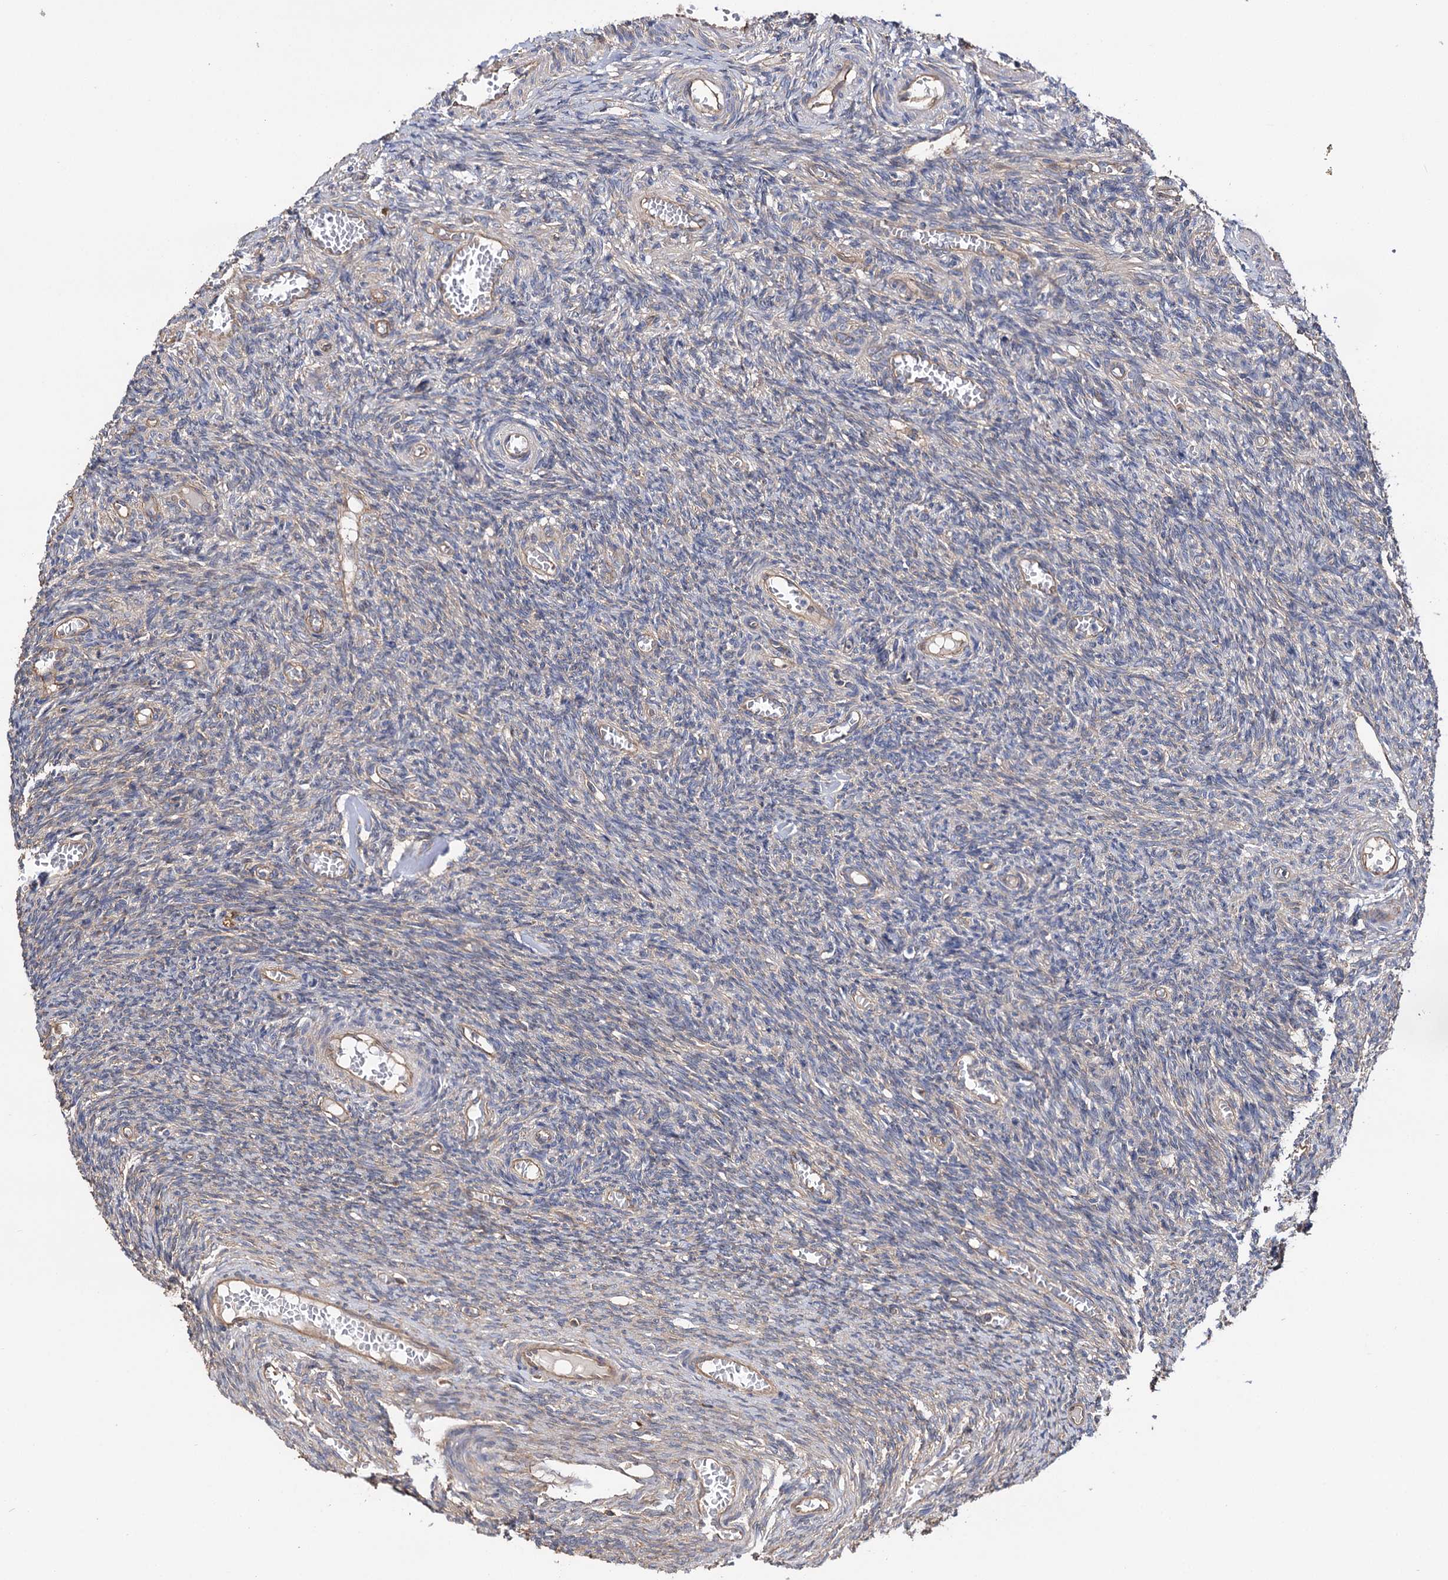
{"staining": {"intensity": "negative", "quantity": "none", "location": "none"}, "tissue": "ovary", "cell_type": "Ovarian stroma cells", "image_type": "normal", "snomed": [{"axis": "morphology", "description": "Normal tissue, NOS"}, {"axis": "topography", "description": "Ovary"}], "caption": "Ovarian stroma cells show no significant protein expression in unremarkable ovary. (Brightfield microscopy of DAB immunohistochemistry at high magnification).", "gene": "IDI1", "patient": {"sex": "female", "age": 27}}